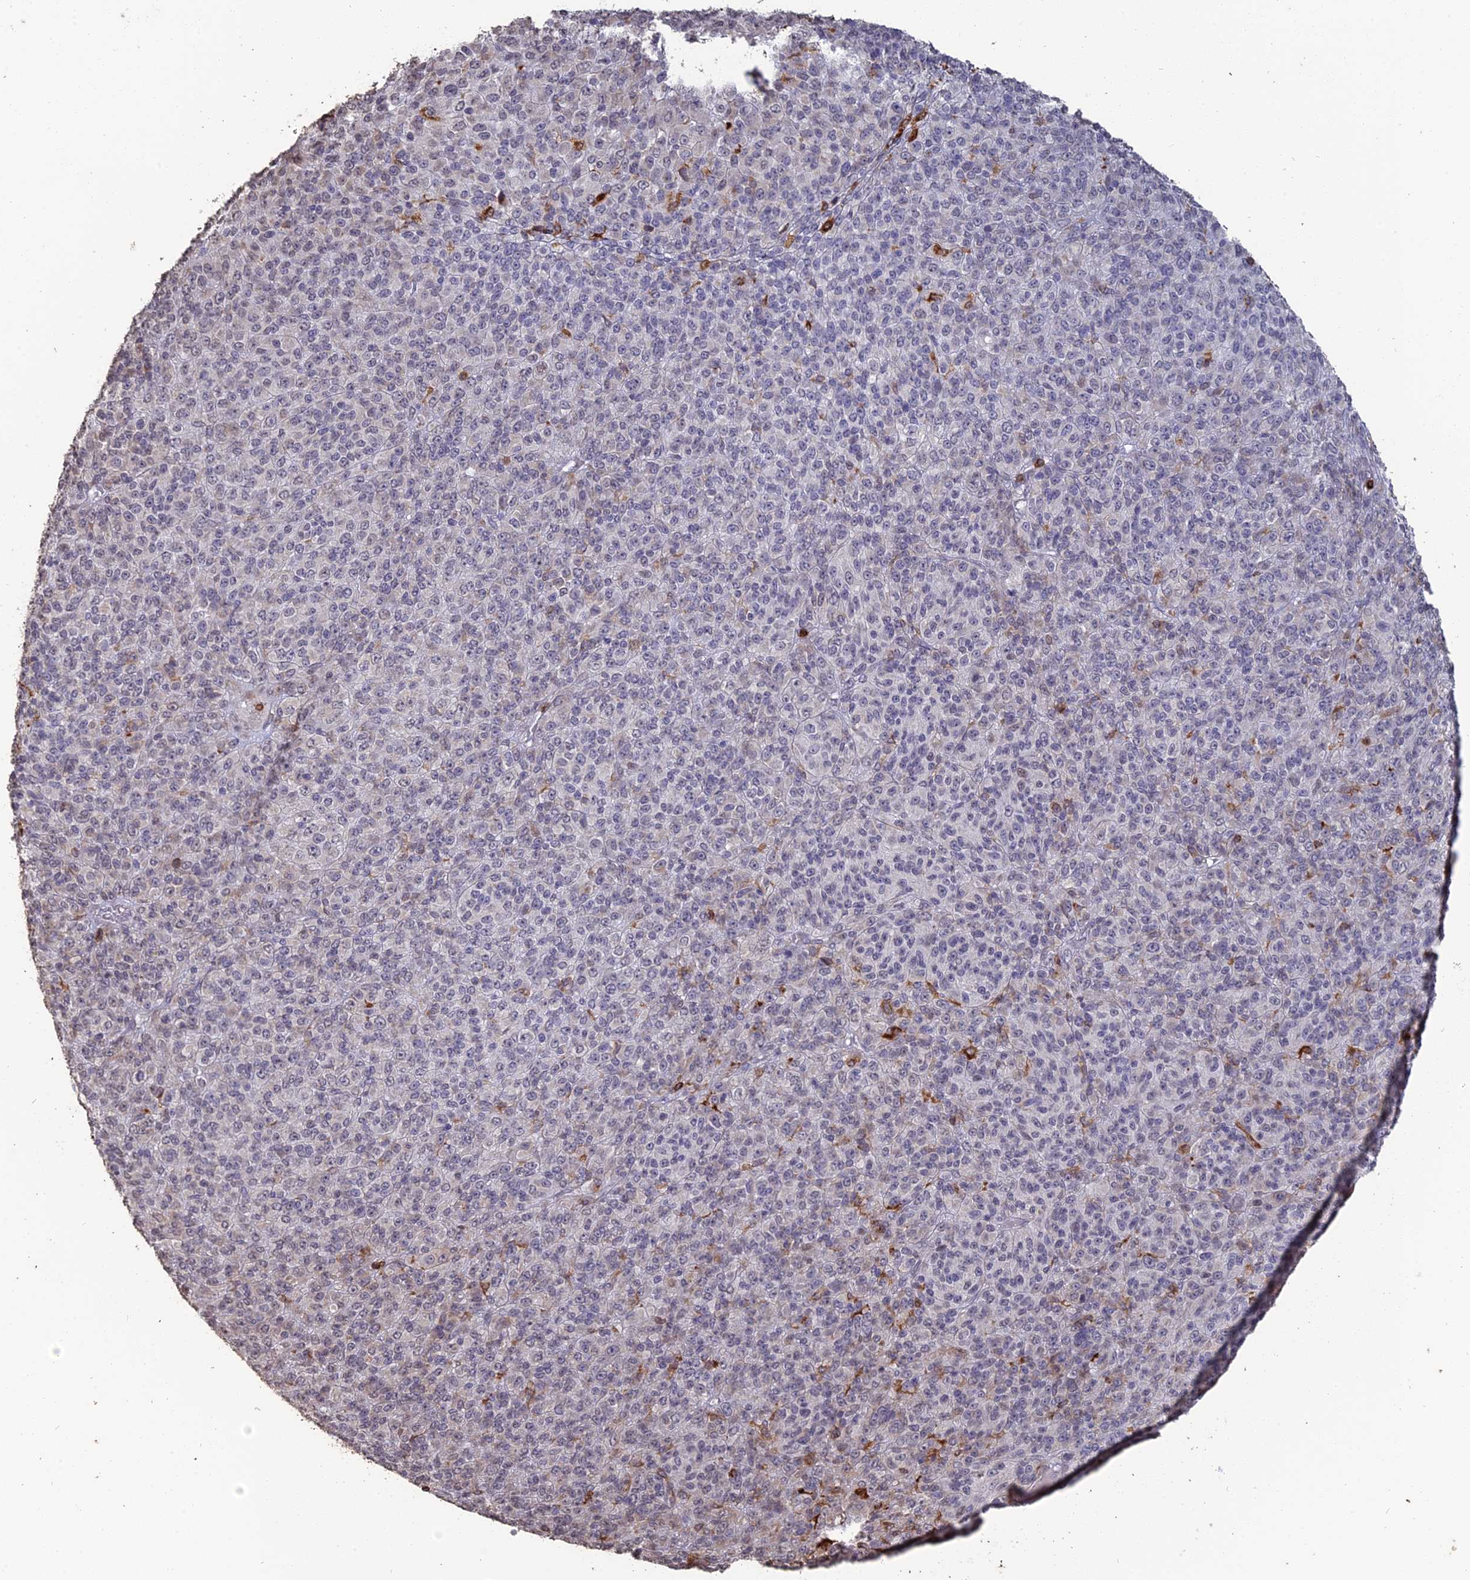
{"staining": {"intensity": "negative", "quantity": "none", "location": "none"}, "tissue": "melanoma", "cell_type": "Tumor cells", "image_type": "cancer", "snomed": [{"axis": "morphology", "description": "Malignant melanoma, Metastatic site"}, {"axis": "topography", "description": "Brain"}], "caption": "This is an immunohistochemistry photomicrograph of human melanoma. There is no expression in tumor cells.", "gene": "APOBR", "patient": {"sex": "female", "age": 56}}